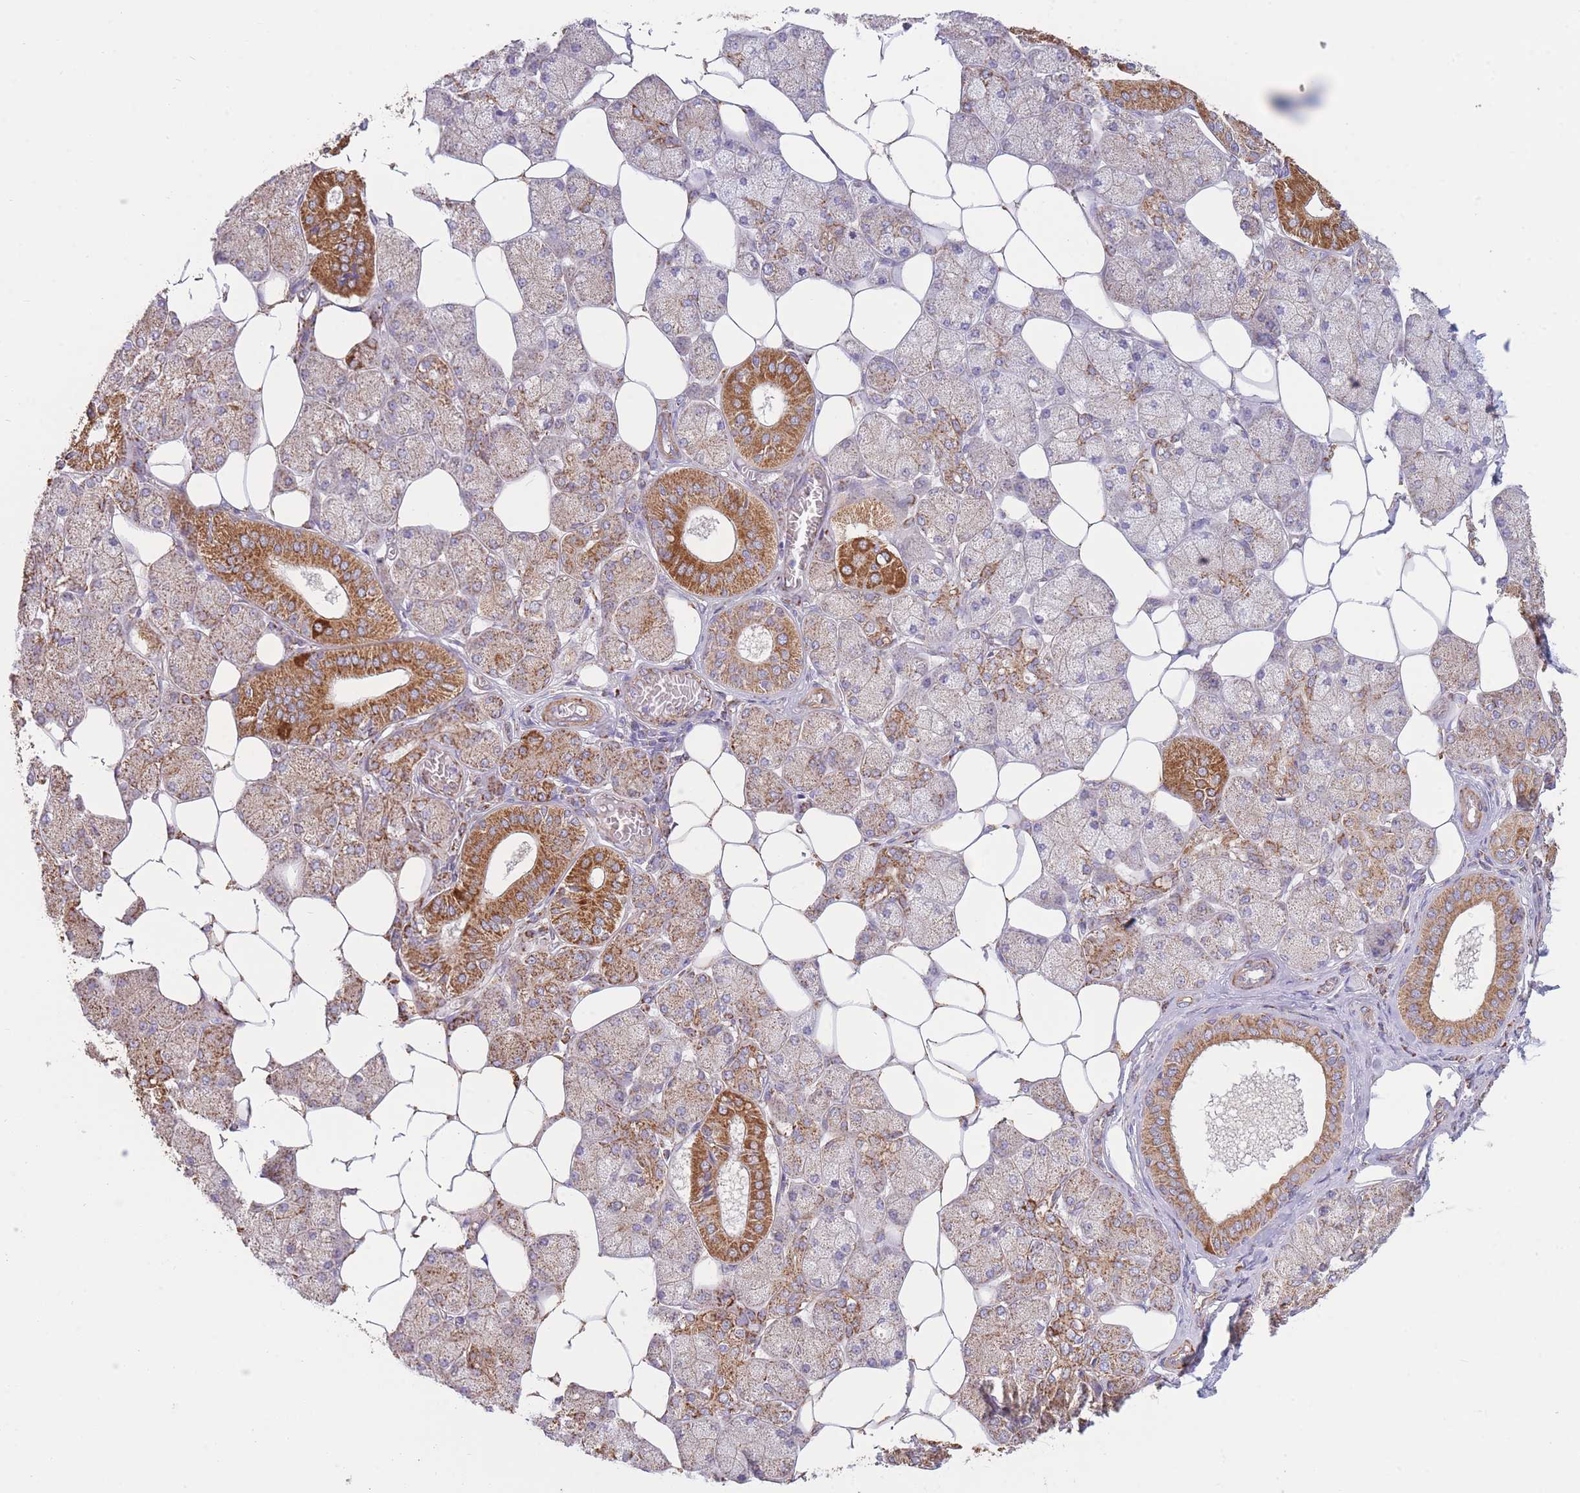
{"staining": {"intensity": "moderate", "quantity": ">75%", "location": "cytoplasmic/membranous"}, "tissue": "salivary gland", "cell_type": "Glandular cells", "image_type": "normal", "snomed": [{"axis": "morphology", "description": "Squamous cell carcinoma, NOS"}, {"axis": "topography", "description": "Skin"}, {"axis": "topography", "description": "Head-Neck"}], "caption": "A brown stain highlights moderate cytoplasmic/membranous positivity of a protein in glandular cells of unremarkable human salivary gland.", "gene": "KIF16B", "patient": {"sex": "male", "age": 80}}